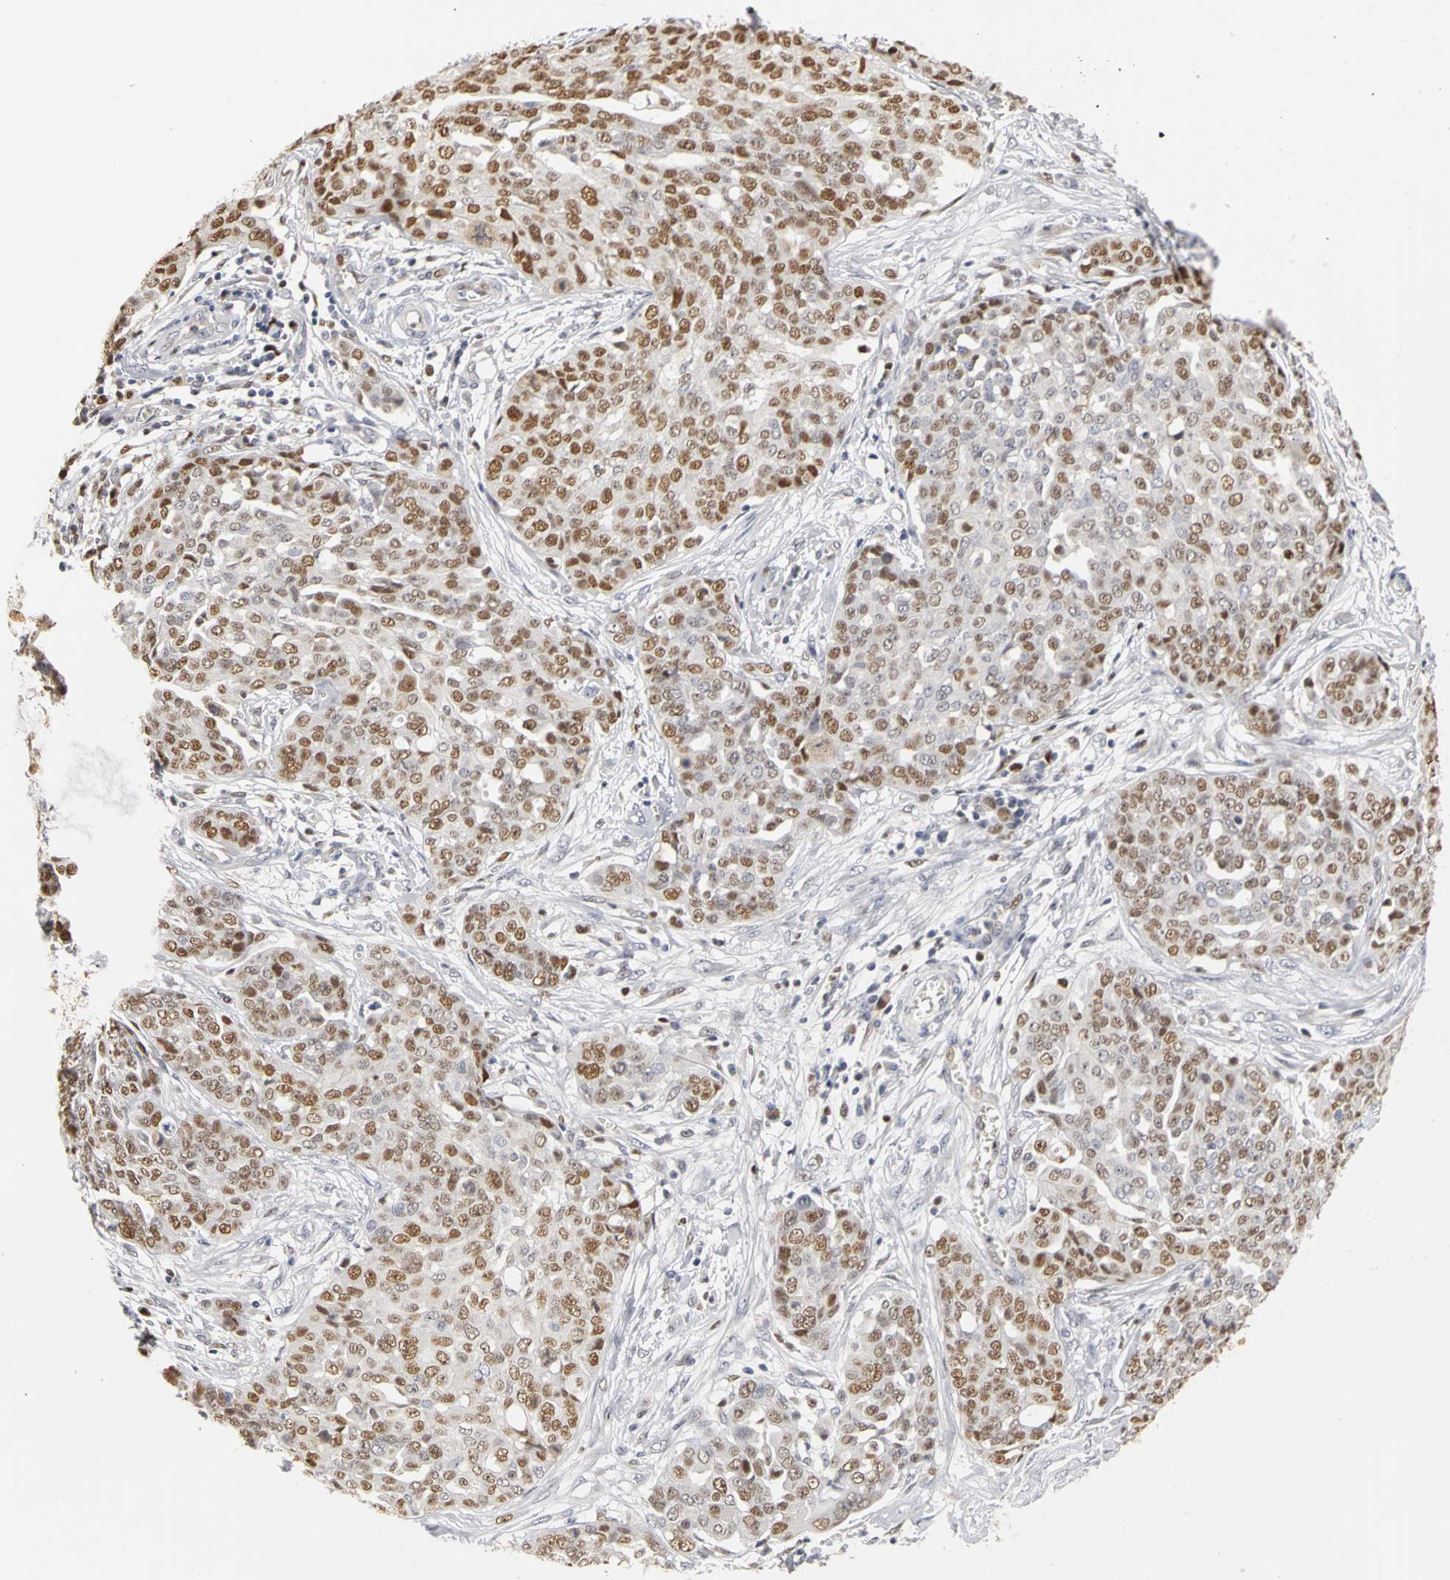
{"staining": {"intensity": "strong", "quantity": ">75%", "location": "nuclear"}, "tissue": "ovarian cancer", "cell_type": "Tumor cells", "image_type": "cancer", "snomed": [{"axis": "morphology", "description": "Cystadenocarcinoma, serous, NOS"}, {"axis": "topography", "description": "Soft tissue"}, {"axis": "topography", "description": "Ovary"}], "caption": "Immunohistochemical staining of human ovarian serous cystadenocarcinoma displays high levels of strong nuclear protein expression in about >75% of tumor cells.", "gene": "MCM6", "patient": {"sex": "female", "age": 57}}